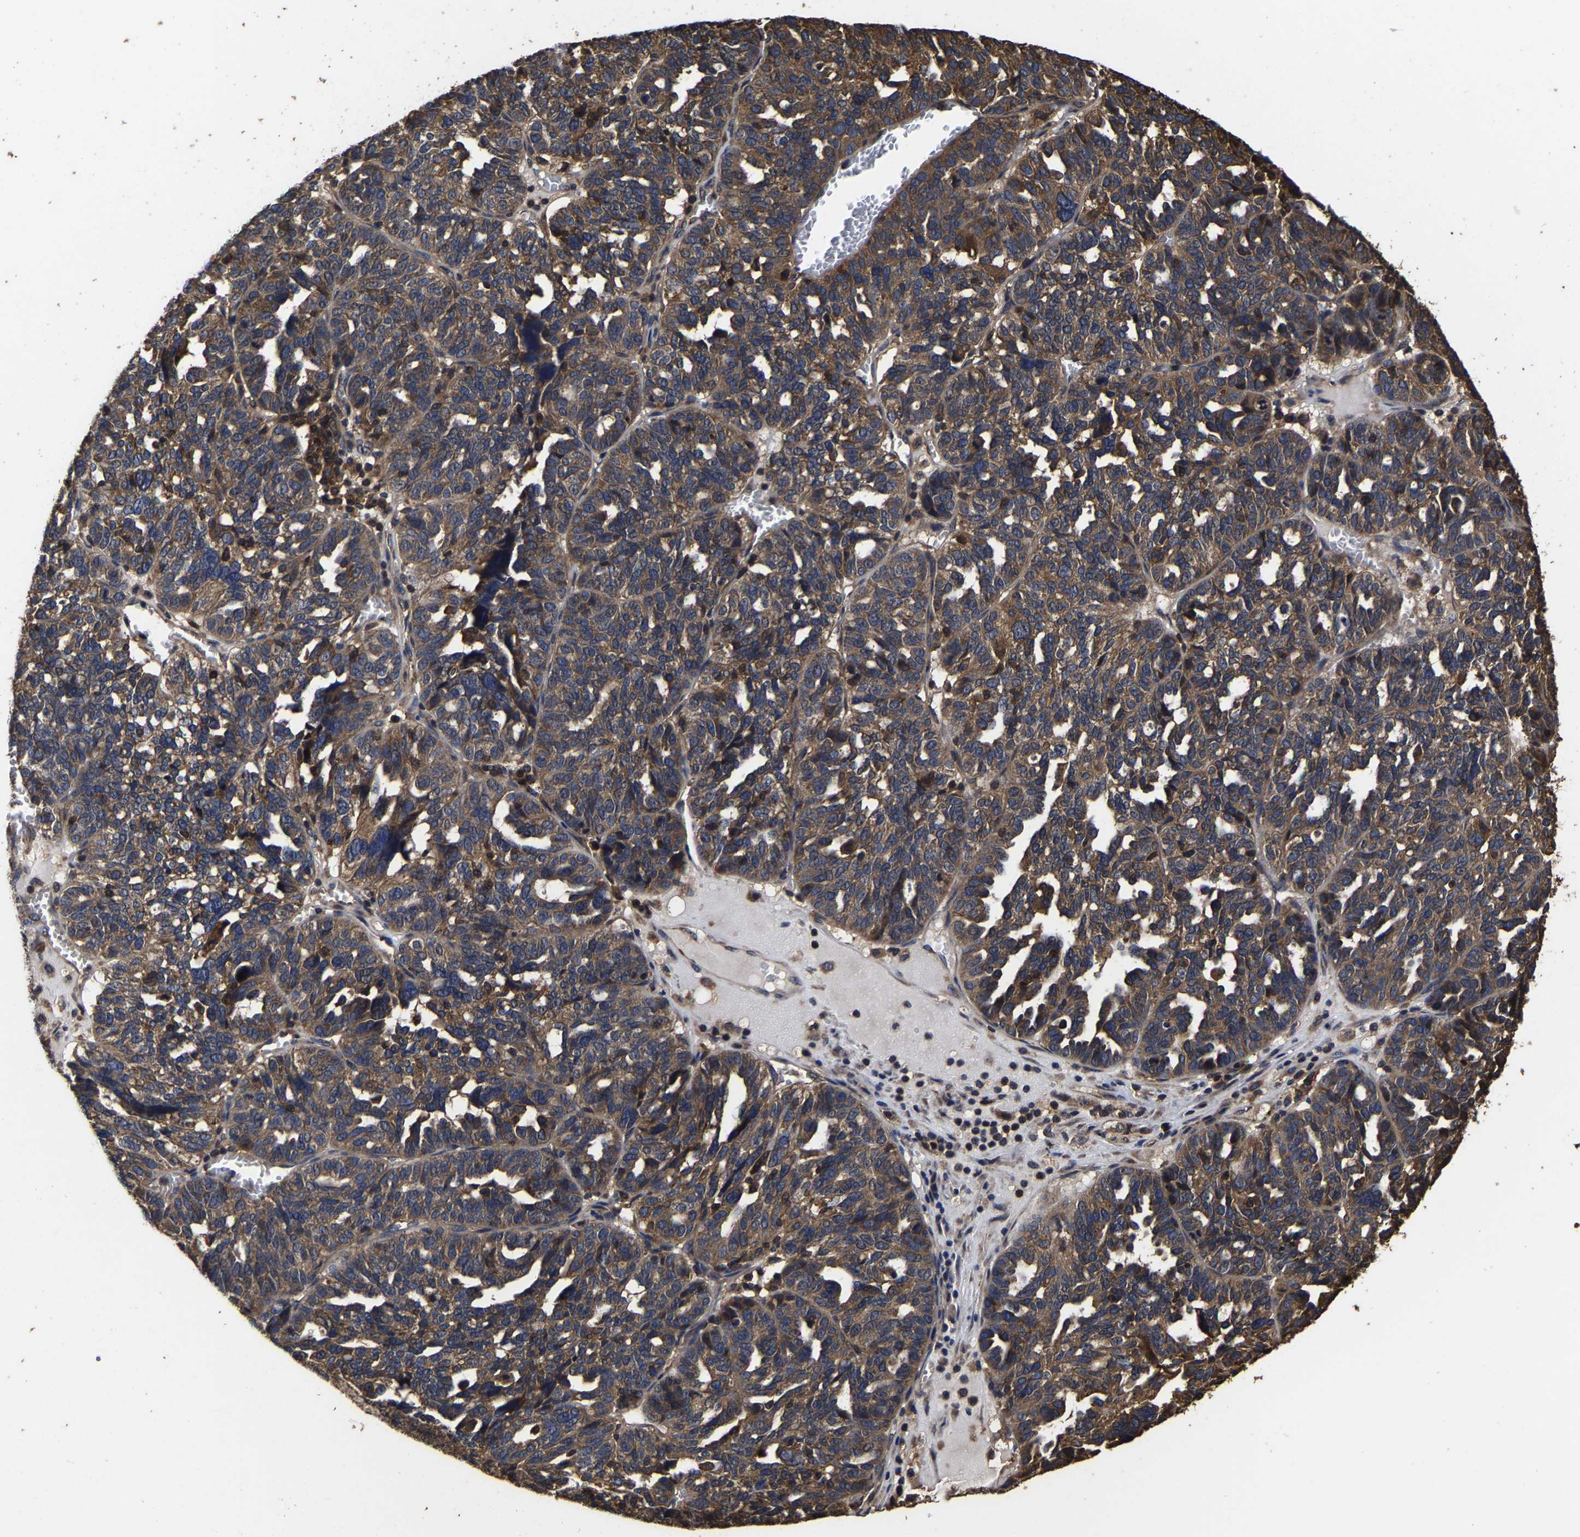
{"staining": {"intensity": "moderate", "quantity": ">75%", "location": "cytoplasmic/membranous"}, "tissue": "ovarian cancer", "cell_type": "Tumor cells", "image_type": "cancer", "snomed": [{"axis": "morphology", "description": "Cystadenocarcinoma, serous, NOS"}, {"axis": "topography", "description": "Ovary"}], "caption": "Human ovarian cancer stained with a protein marker displays moderate staining in tumor cells.", "gene": "ITCH", "patient": {"sex": "female", "age": 59}}